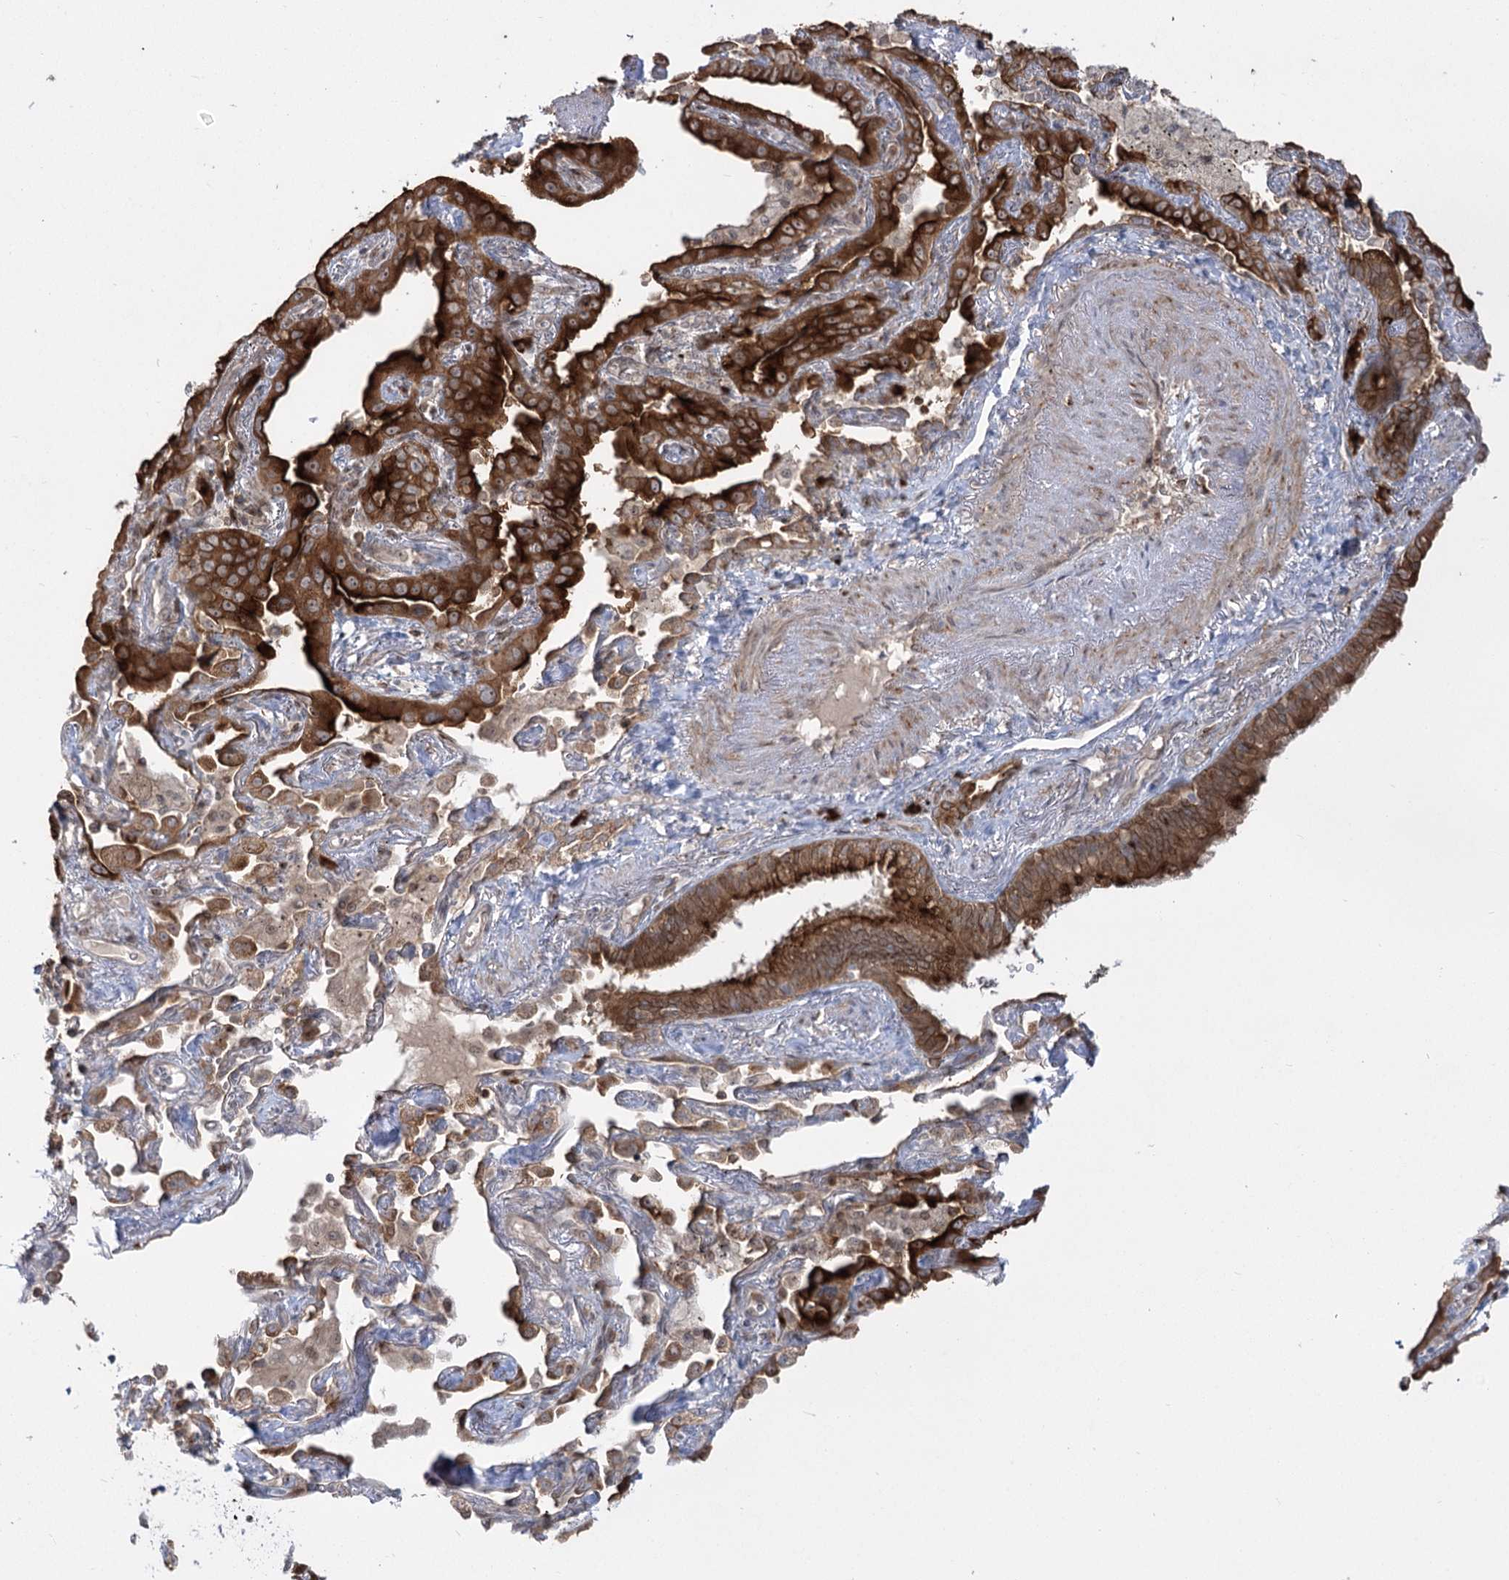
{"staining": {"intensity": "strong", "quantity": "25%-75%", "location": "cytoplasmic/membranous"}, "tissue": "lung cancer", "cell_type": "Tumor cells", "image_type": "cancer", "snomed": [{"axis": "morphology", "description": "Adenocarcinoma, NOS"}, {"axis": "topography", "description": "Lung"}], "caption": "There is high levels of strong cytoplasmic/membranous expression in tumor cells of lung adenocarcinoma, as demonstrated by immunohistochemical staining (brown color).", "gene": "SYTL1", "patient": {"sex": "male", "age": 67}}